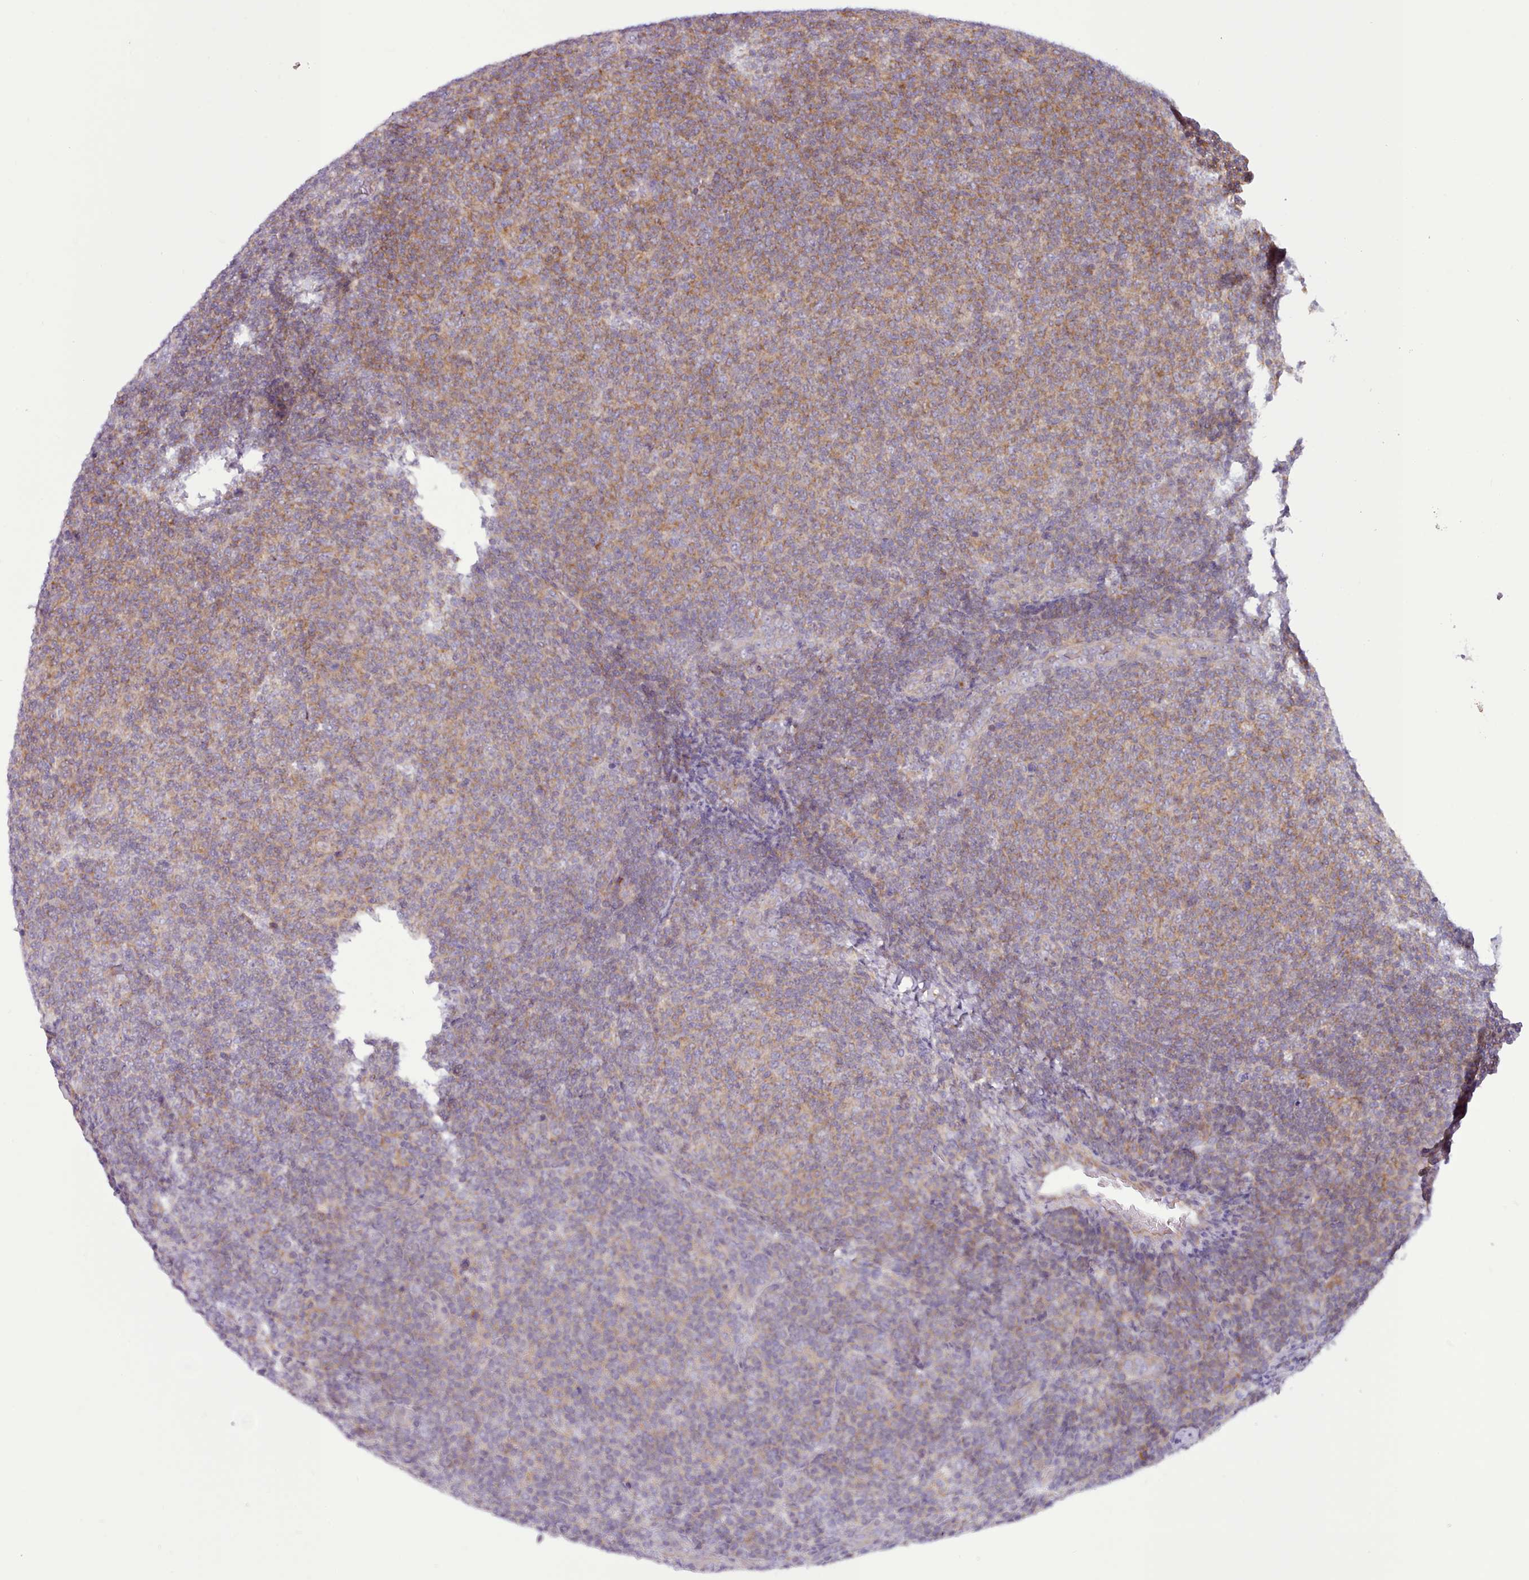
{"staining": {"intensity": "moderate", "quantity": "25%-75%", "location": "cytoplasmic/membranous"}, "tissue": "lymphoma", "cell_type": "Tumor cells", "image_type": "cancer", "snomed": [{"axis": "morphology", "description": "Malignant lymphoma, non-Hodgkin's type, Low grade"}, {"axis": "topography", "description": "Lymph node"}], "caption": "A medium amount of moderate cytoplasmic/membranous staining is present in approximately 25%-75% of tumor cells in malignant lymphoma, non-Hodgkin's type (low-grade) tissue.", "gene": "TENT4B", "patient": {"sex": "male", "age": 66}}